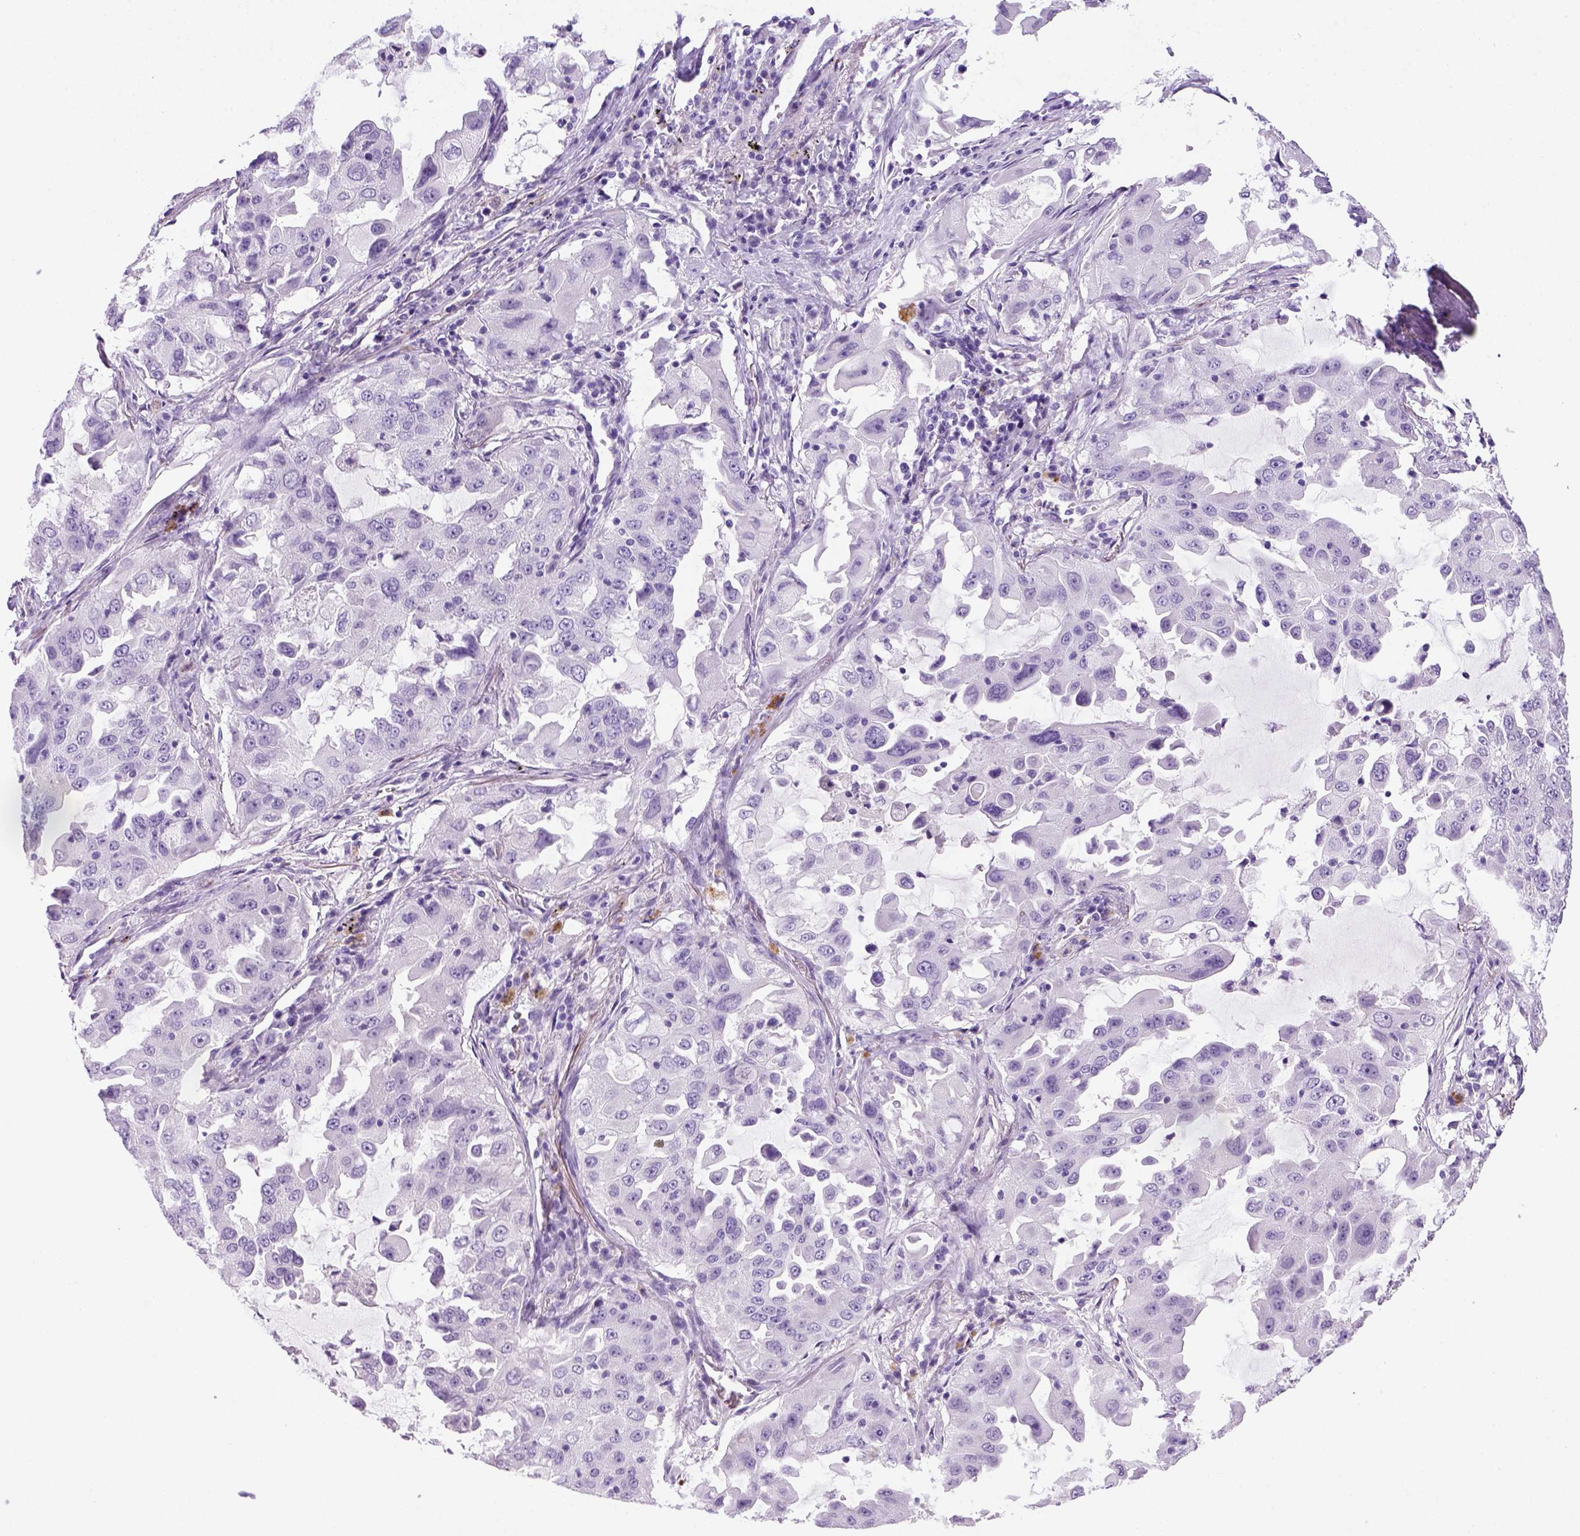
{"staining": {"intensity": "negative", "quantity": "none", "location": "none"}, "tissue": "lung cancer", "cell_type": "Tumor cells", "image_type": "cancer", "snomed": [{"axis": "morphology", "description": "Adenocarcinoma, NOS"}, {"axis": "topography", "description": "Lung"}], "caption": "Immunohistochemistry photomicrograph of lung cancer stained for a protein (brown), which shows no positivity in tumor cells.", "gene": "KRT71", "patient": {"sex": "female", "age": 61}}